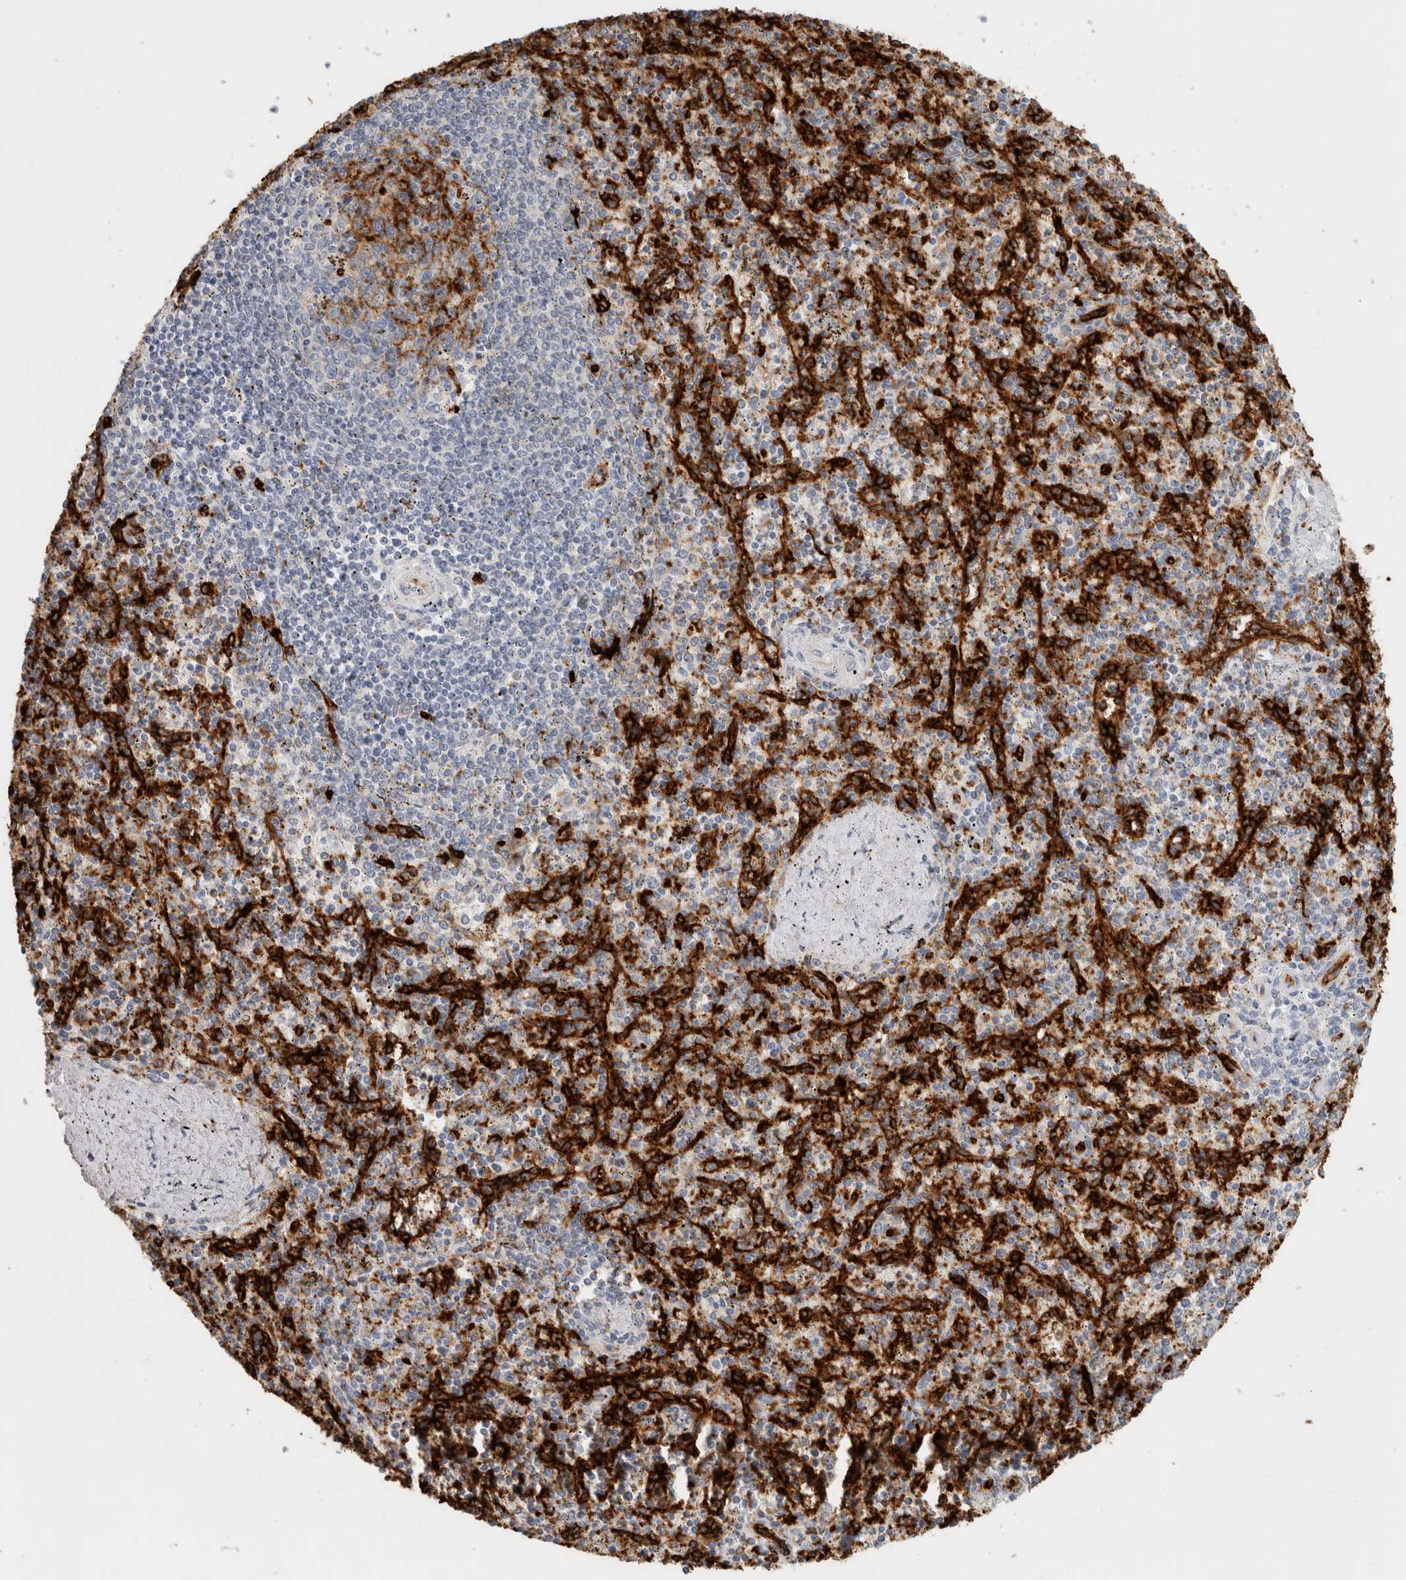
{"staining": {"intensity": "negative", "quantity": "none", "location": "none"}, "tissue": "spleen", "cell_type": "Cells in red pulp", "image_type": "normal", "snomed": [{"axis": "morphology", "description": "Normal tissue, NOS"}, {"axis": "topography", "description": "Spleen"}], "caption": "A high-resolution image shows IHC staining of unremarkable spleen, which demonstrates no significant positivity in cells in red pulp.", "gene": "CD36", "patient": {"sex": "male", "age": 72}}